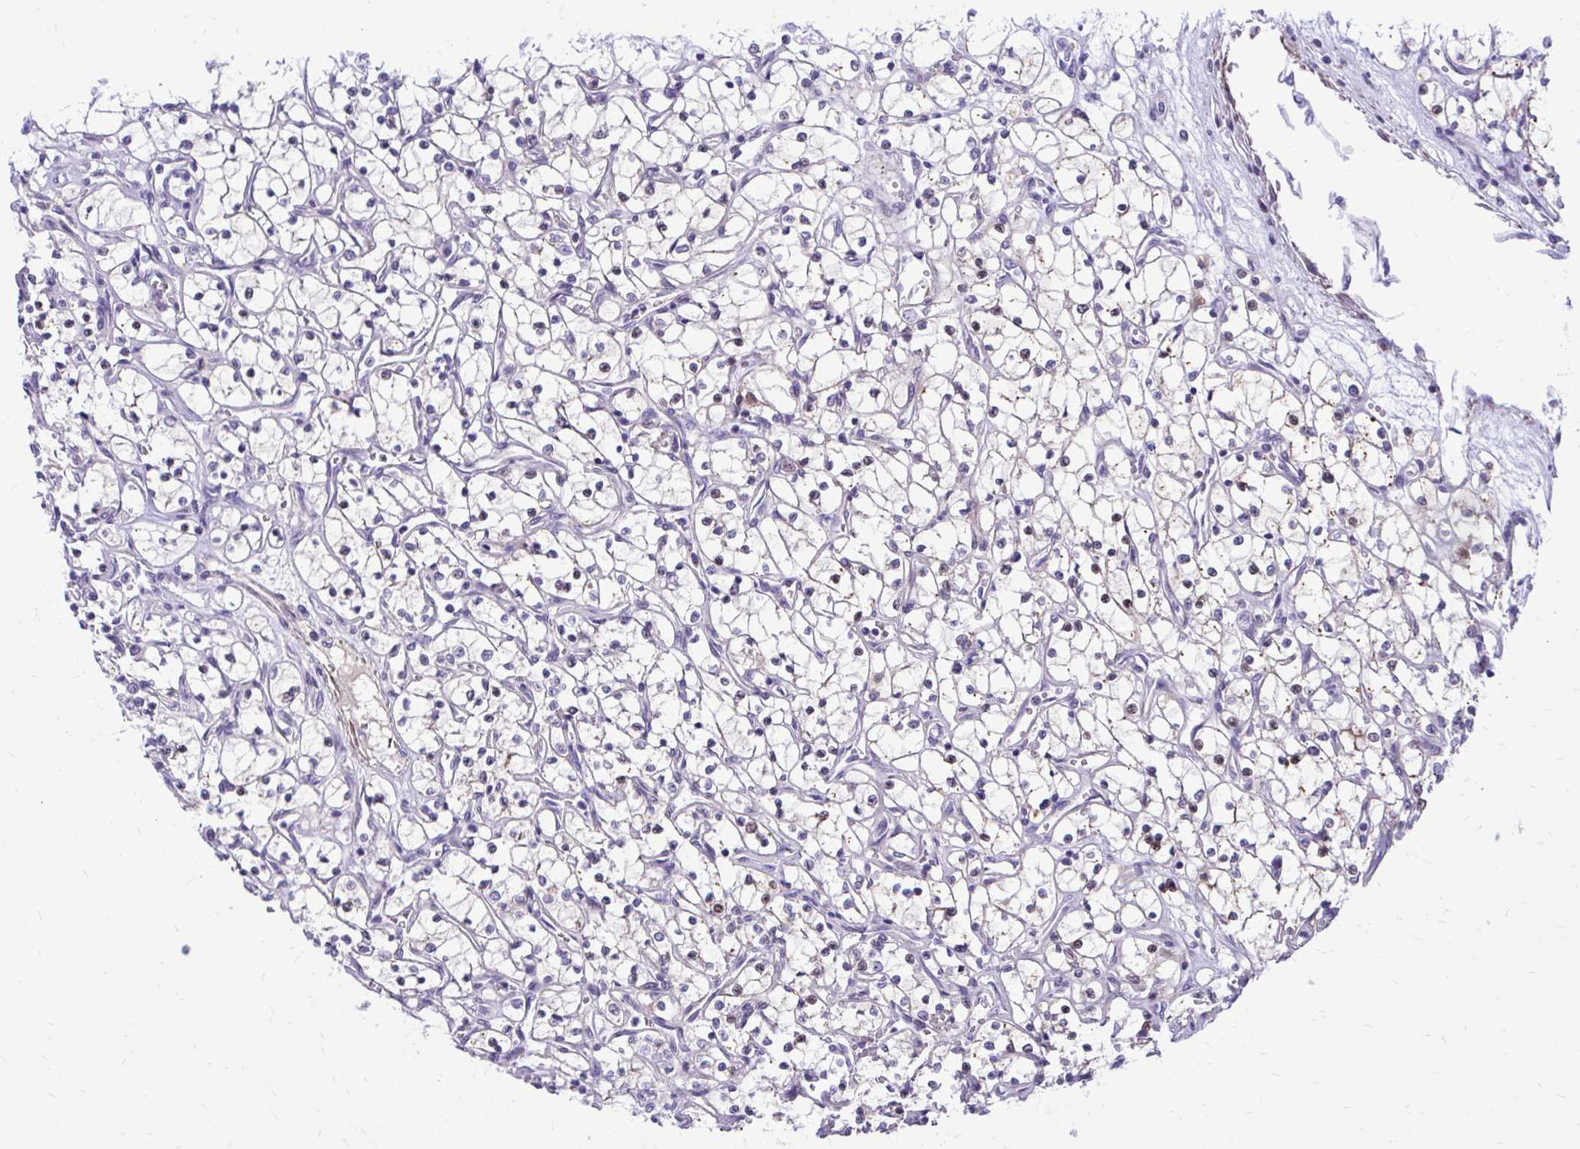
{"staining": {"intensity": "weak", "quantity": "<25%", "location": "nuclear"}, "tissue": "renal cancer", "cell_type": "Tumor cells", "image_type": "cancer", "snomed": [{"axis": "morphology", "description": "Adenocarcinoma, NOS"}, {"axis": "topography", "description": "Kidney"}], "caption": "Immunohistochemistry of adenocarcinoma (renal) displays no staining in tumor cells. (Brightfield microscopy of DAB (3,3'-diaminobenzidine) IHC at high magnification).", "gene": "ZBTB25", "patient": {"sex": "female", "age": 69}}